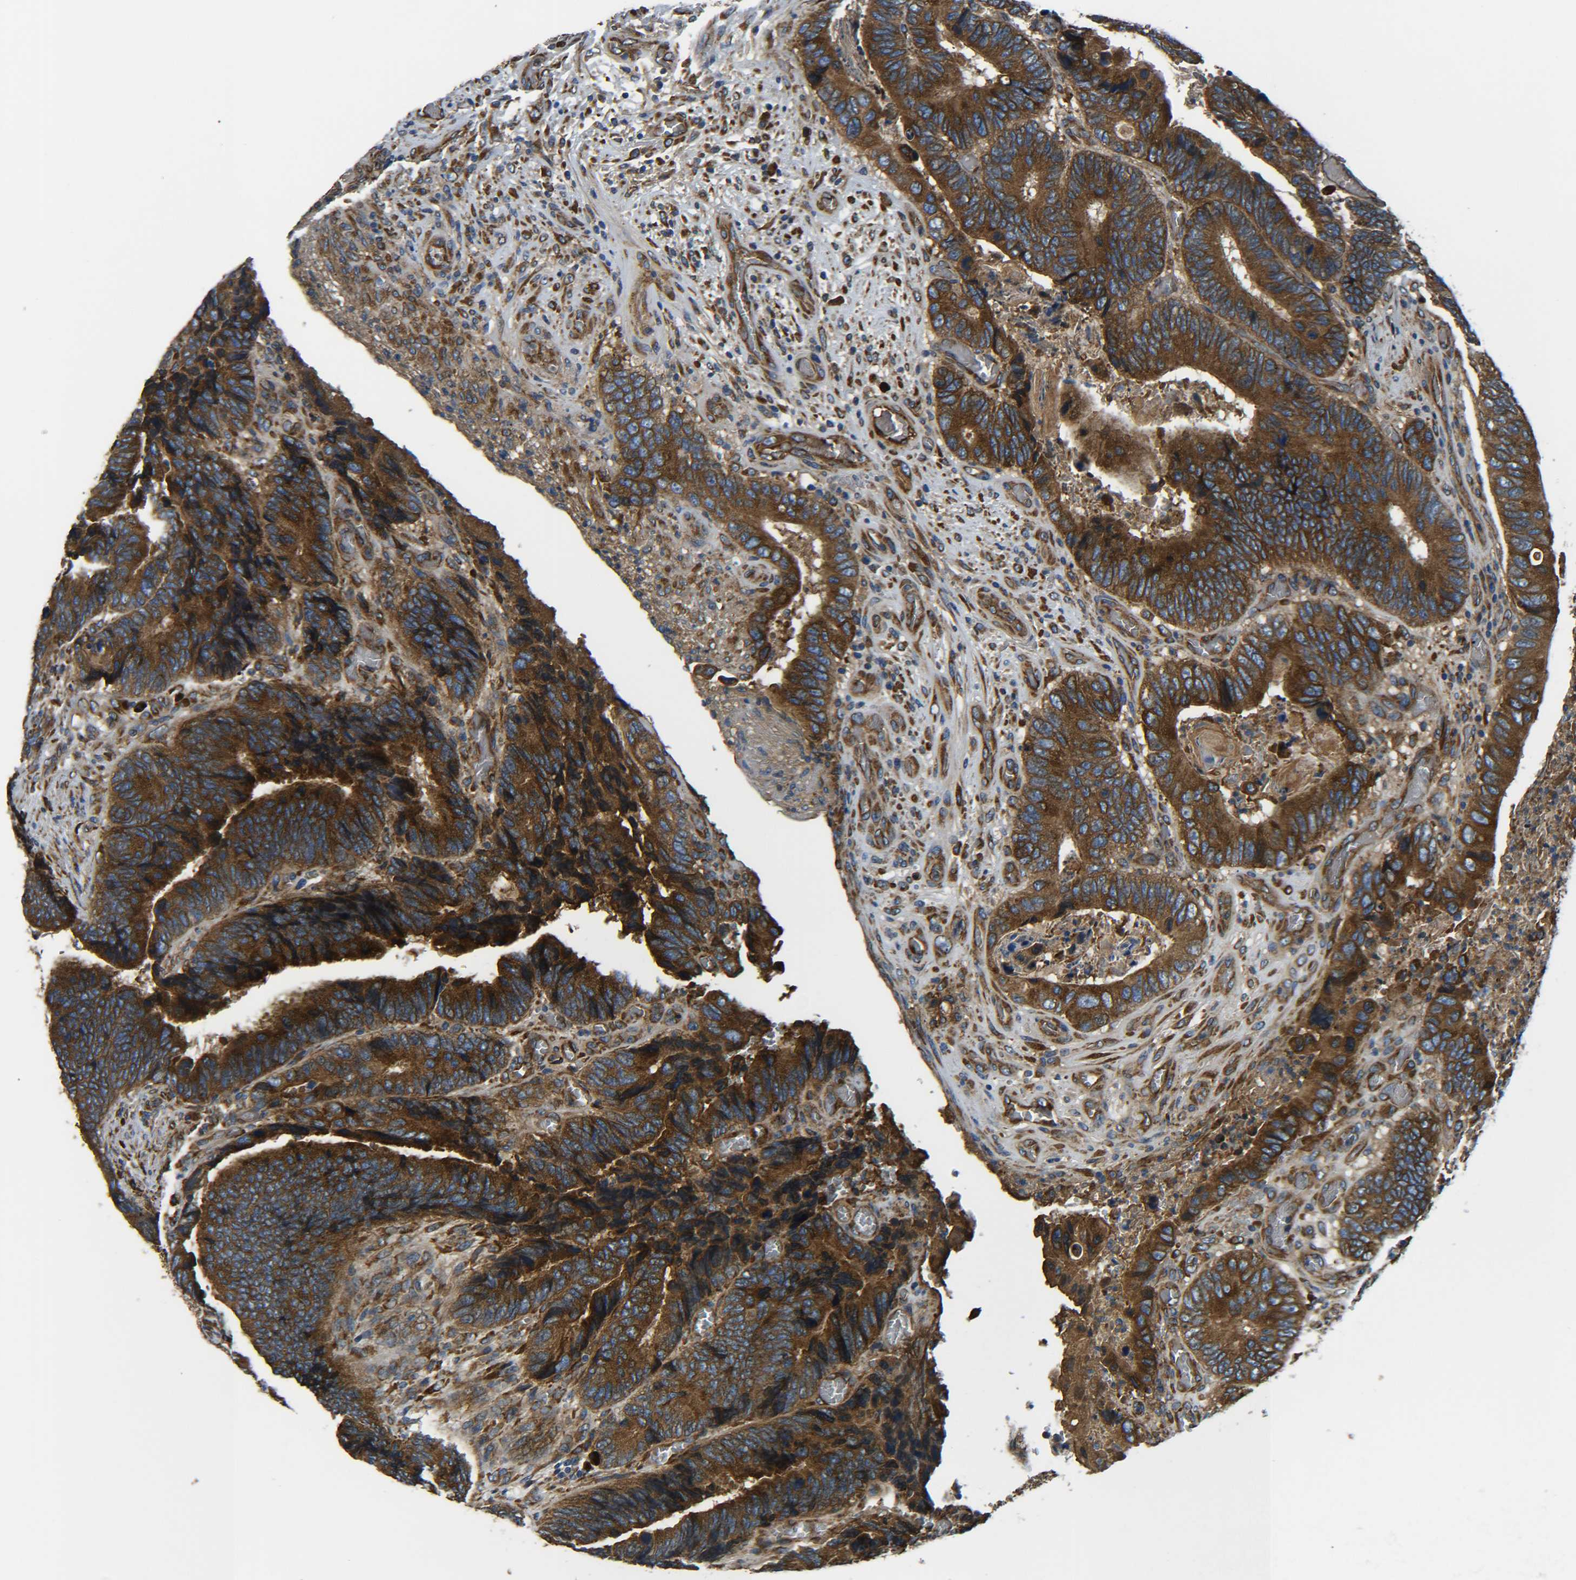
{"staining": {"intensity": "strong", "quantity": ">75%", "location": "cytoplasmic/membranous"}, "tissue": "colorectal cancer", "cell_type": "Tumor cells", "image_type": "cancer", "snomed": [{"axis": "morphology", "description": "Adenocarcinoma, NOS"}, {"axis": "topography", "description": "Colon"}], "caption": "Protein expression analysis of human colorectal adenocarcinoma reveals strong cytoplasmic/membranous positivity in approximately >75% of tumor cells.", "gene": "PREB", "patient": {"sex": "male", "age": 72}}